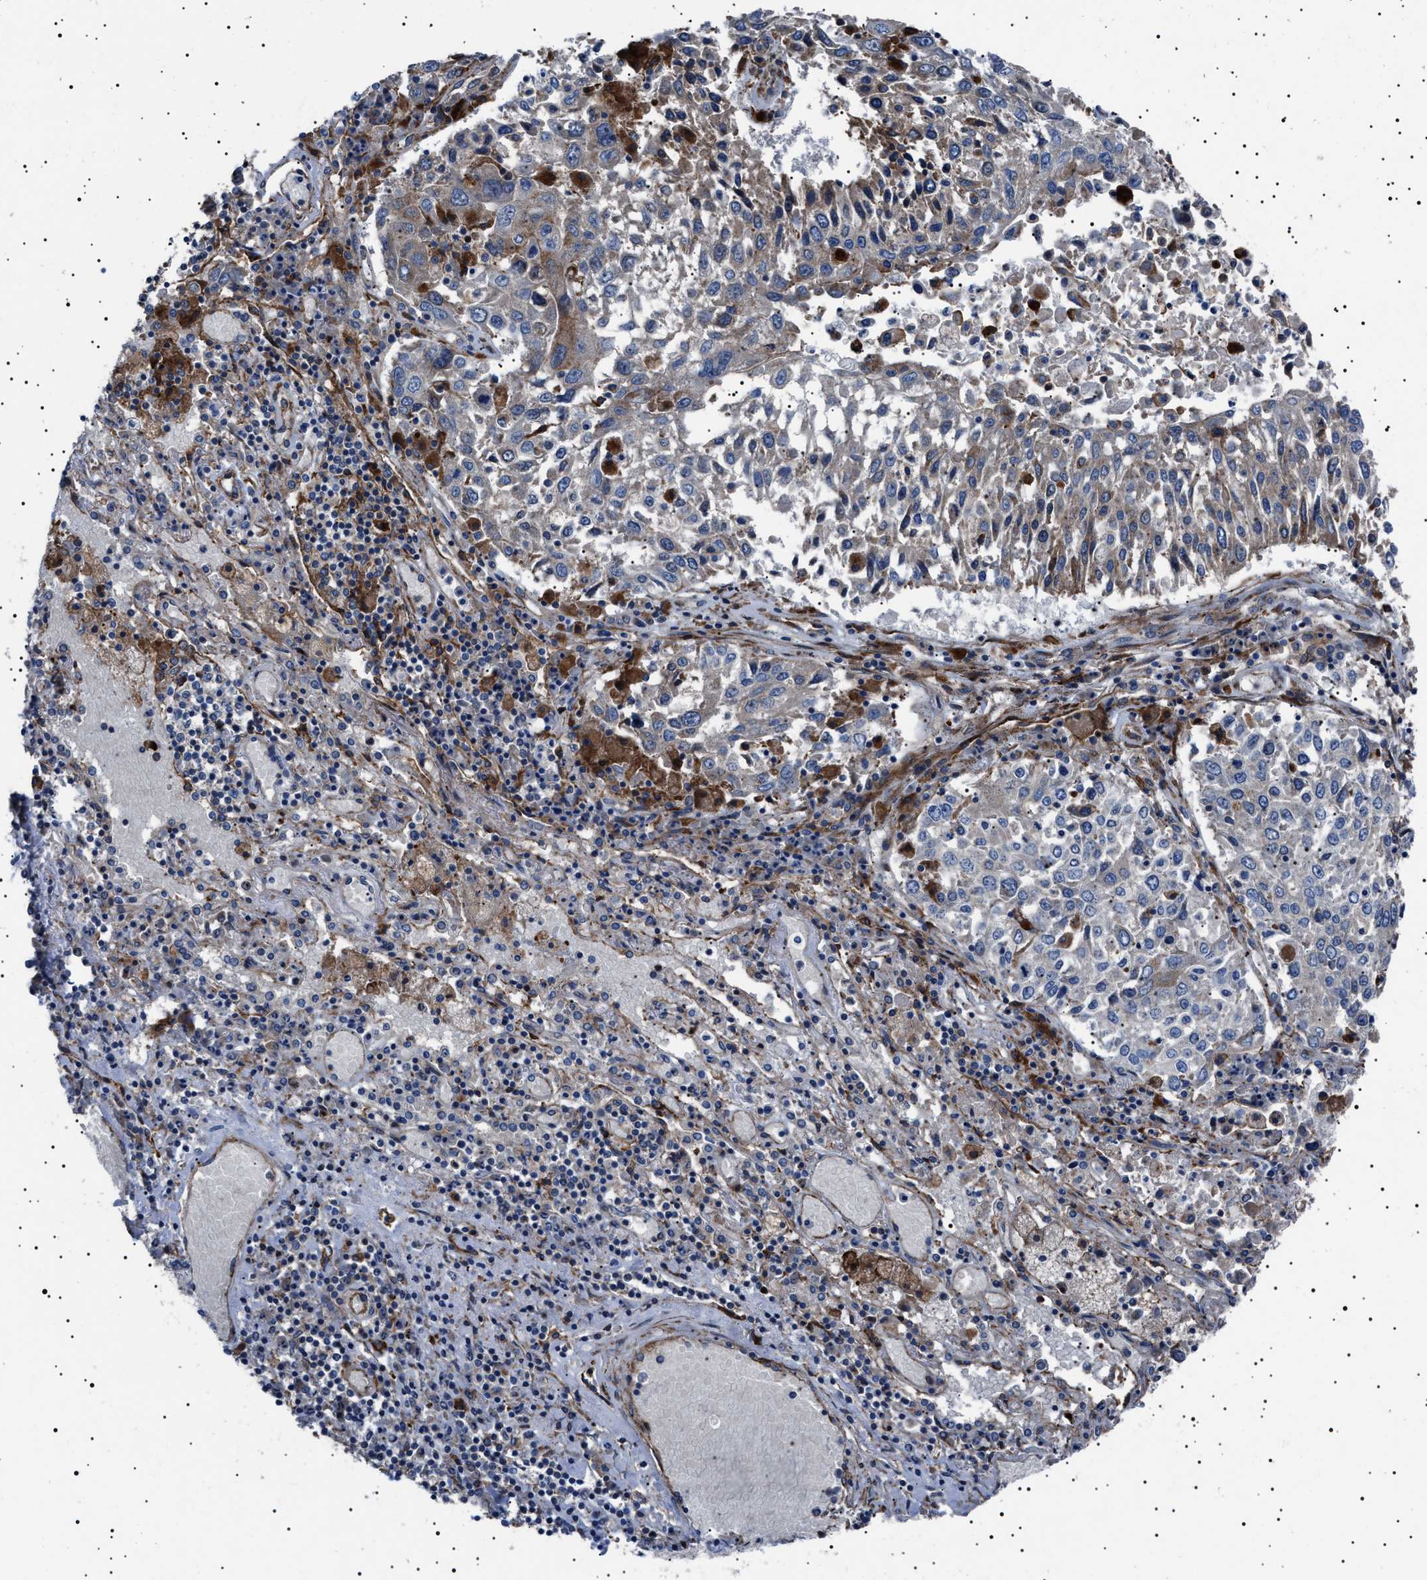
{"staining": {"intensity": "negative", "quantity": "none", "location": "none"}, "tissue": "lung cancer", "cell_type": "Tumor cells", "image_type": "cancer", "snomed": [{"axis": "morphology", "description": "Squamous cell carcinoma, NOS"}, {"axis": "topography", "description": "Lung"}], "caption": "The image displays no significant expression in tumor cells of lung cancer (squamous cell carcinoma).", "gene": "NEU1", "patient": {"sex": "male", "age": 65}}